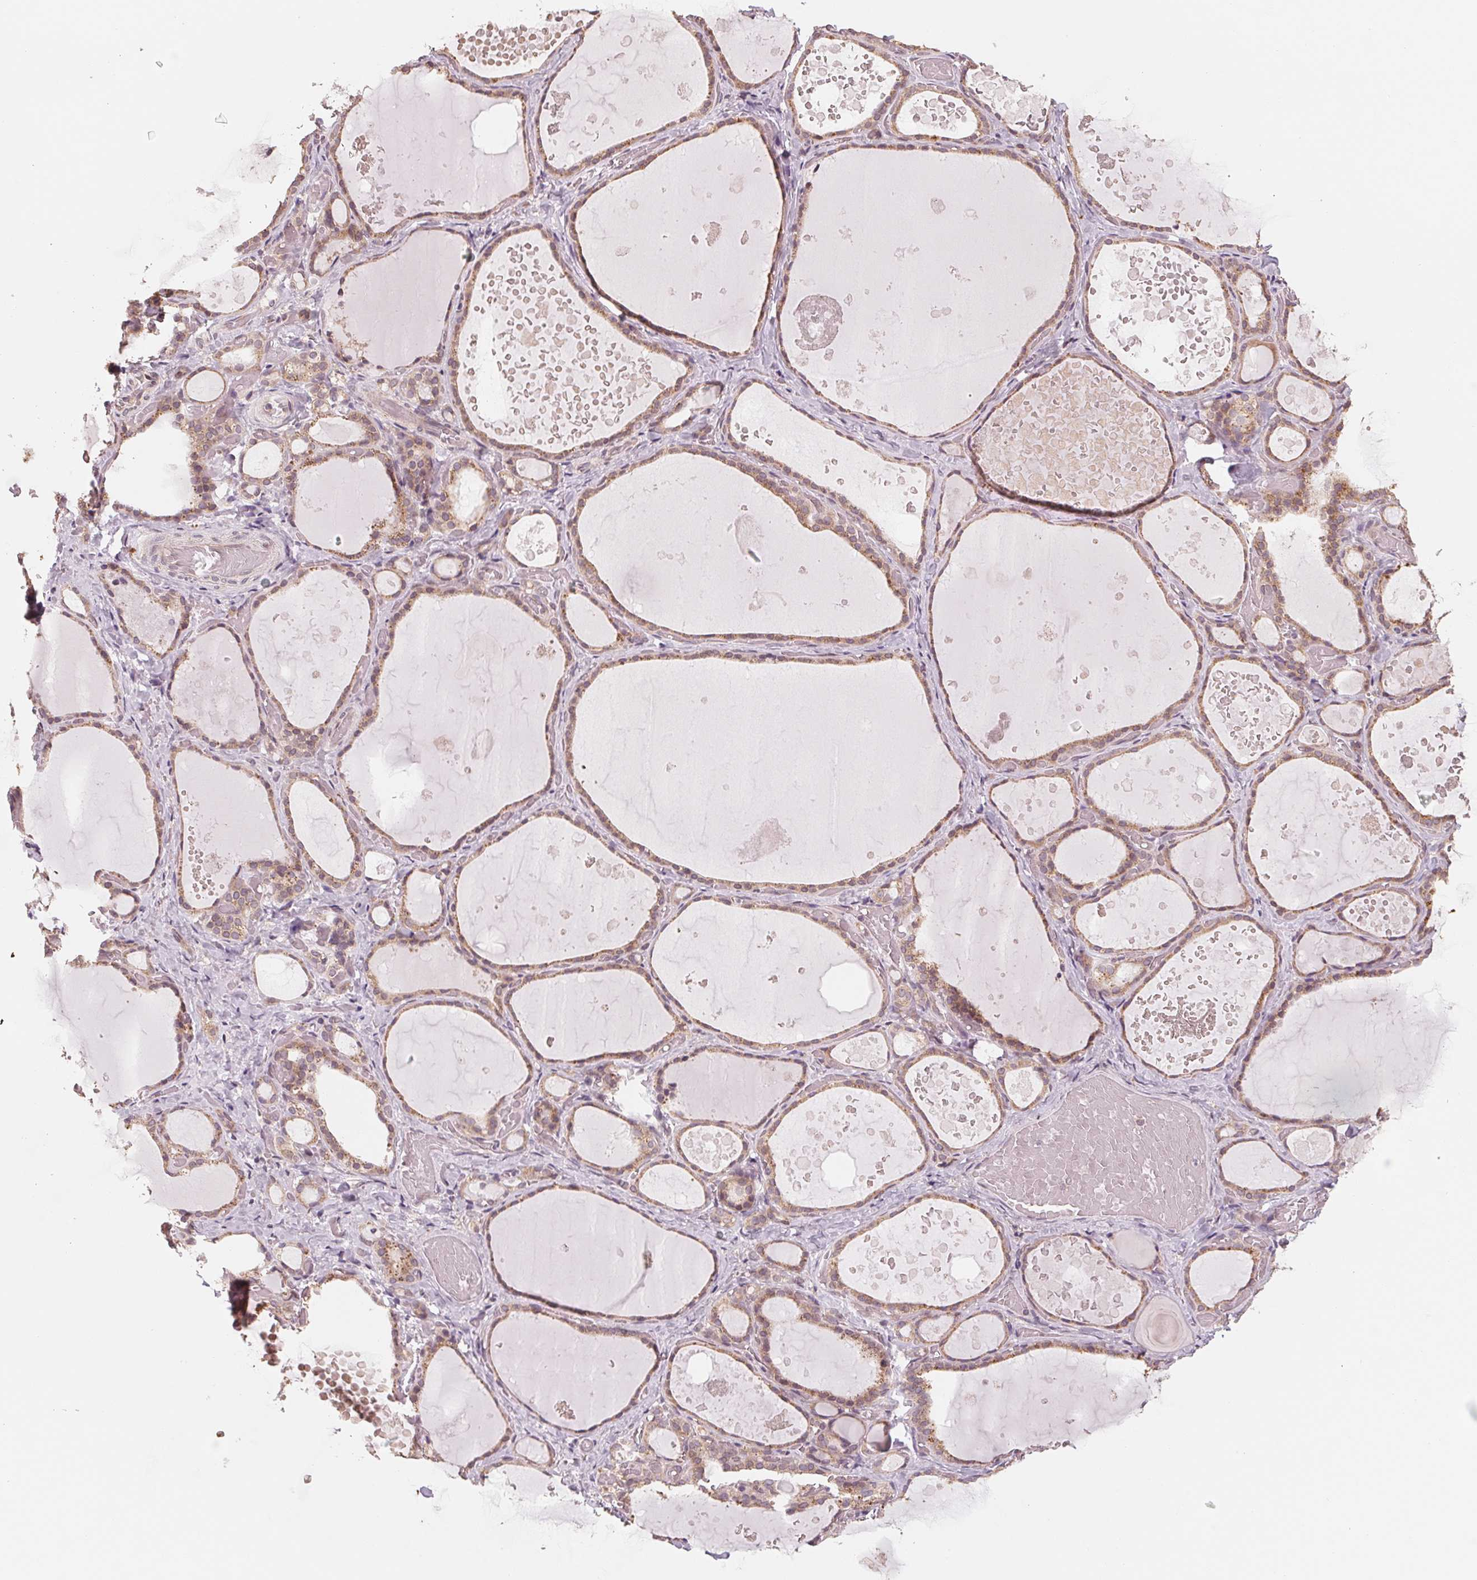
{"staining": {"intensity": "weak", "quantity": ">75%", "location": "cytoplasmic/membranous"}, "tissue": "thyroid gland", "cell_type": "Glandular cells", "image_type": "normal", "snomed": [{"axis": "morphology", "description": "Normal tissue, NOS"}, {"axis": "topography", "description": "Thyroid gland"}], "caption": "An IHC histopathology image of unremarkable tissue is shown. Protein staining in brown highlights weak cytoplasmic/membranous positivity in thyroid gland within glandular cells. (Brightfield microscopy of DAB IHC at high magnification).", "gene": "GIGYF2", "patient": {"sex": "female", "age": 56}}